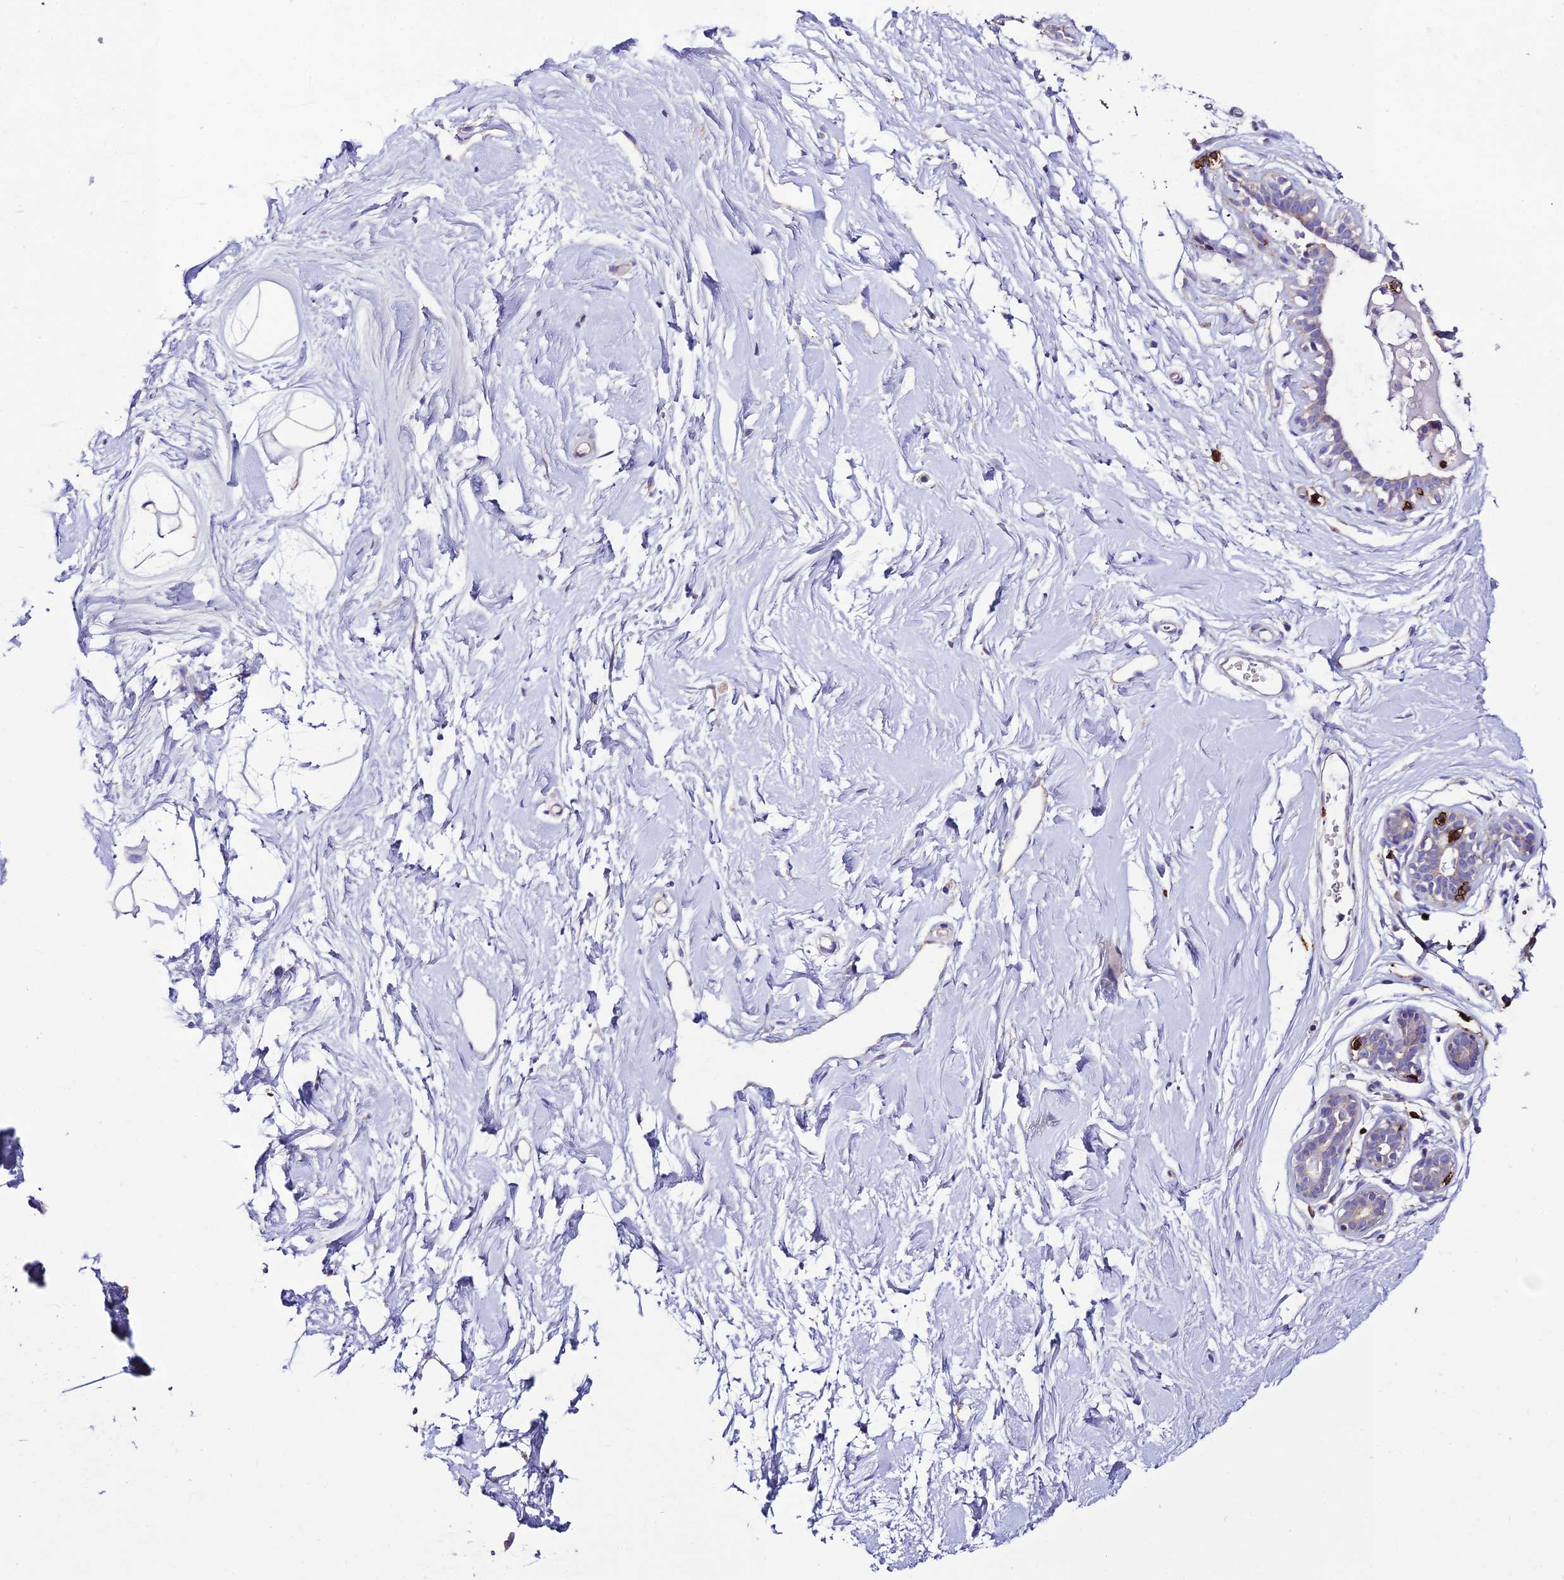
{"staining": {"intensity": "negative", "quantity": "none", "location": "none"}, "tissue": "breast", "cell_type": "Adipocytes", "image_type": "normal", "snomed": [{"axis": "morphology", "description": "Normal tissue, NOS"}, {"axis": "morphology", "description": "Adenoma, NOS"}, {"axis": "topography", "description": "Breast"}], "caption": "An image of breast stained for a protein shows no brown staining in adipocytes.", "gene": "PTPRCAP", "patient": {"sex": "female", "age": 23}}